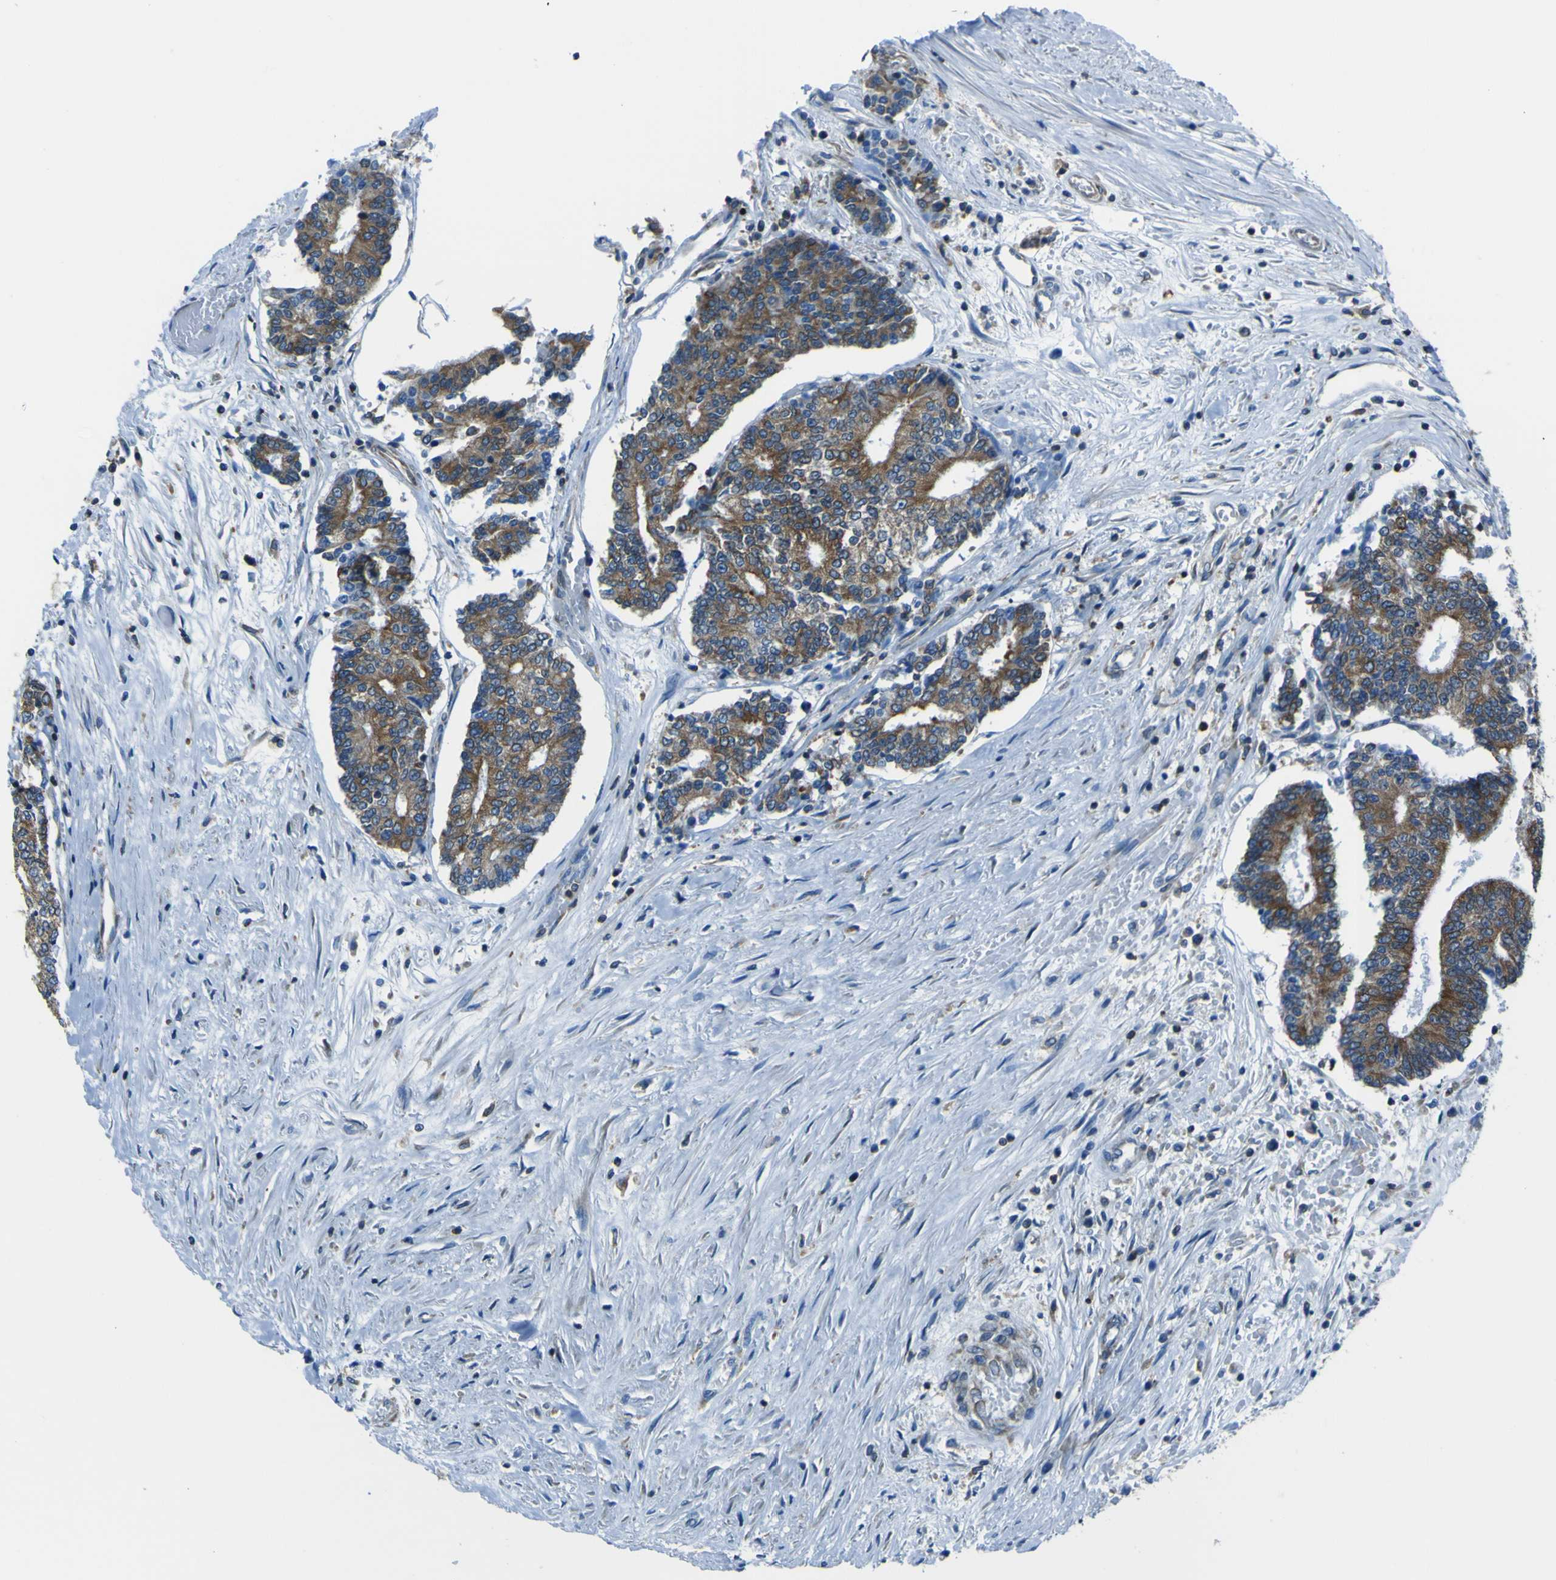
{"staining": {"intensity": "moderate", "quantity": ">75%", "location": "cytoplasmic/membranous"}, "tissue": "prostate cancer", "cell_type": "Tumor cells", "image_type": "cancer", "snomed": [{"axis": "morphology", "description": "Normal tissue, NOS"}, {"axis": "morphology", "description": "Adenocarcinoma, High grade"}, {"axis": "topography", "description": "Prostate"}, {"axis": "topography", "description": "Seminal veicle"}], "caption": "Immunohistochemistry of prostate adenocarcinoma (high-grade) demonstrates medium levels of moderate cytoplasmic/membranous positivity in approximately >75% of tumor cells.", "gene": "STIM1", "patient": {"sex": "male", "age": 55}}